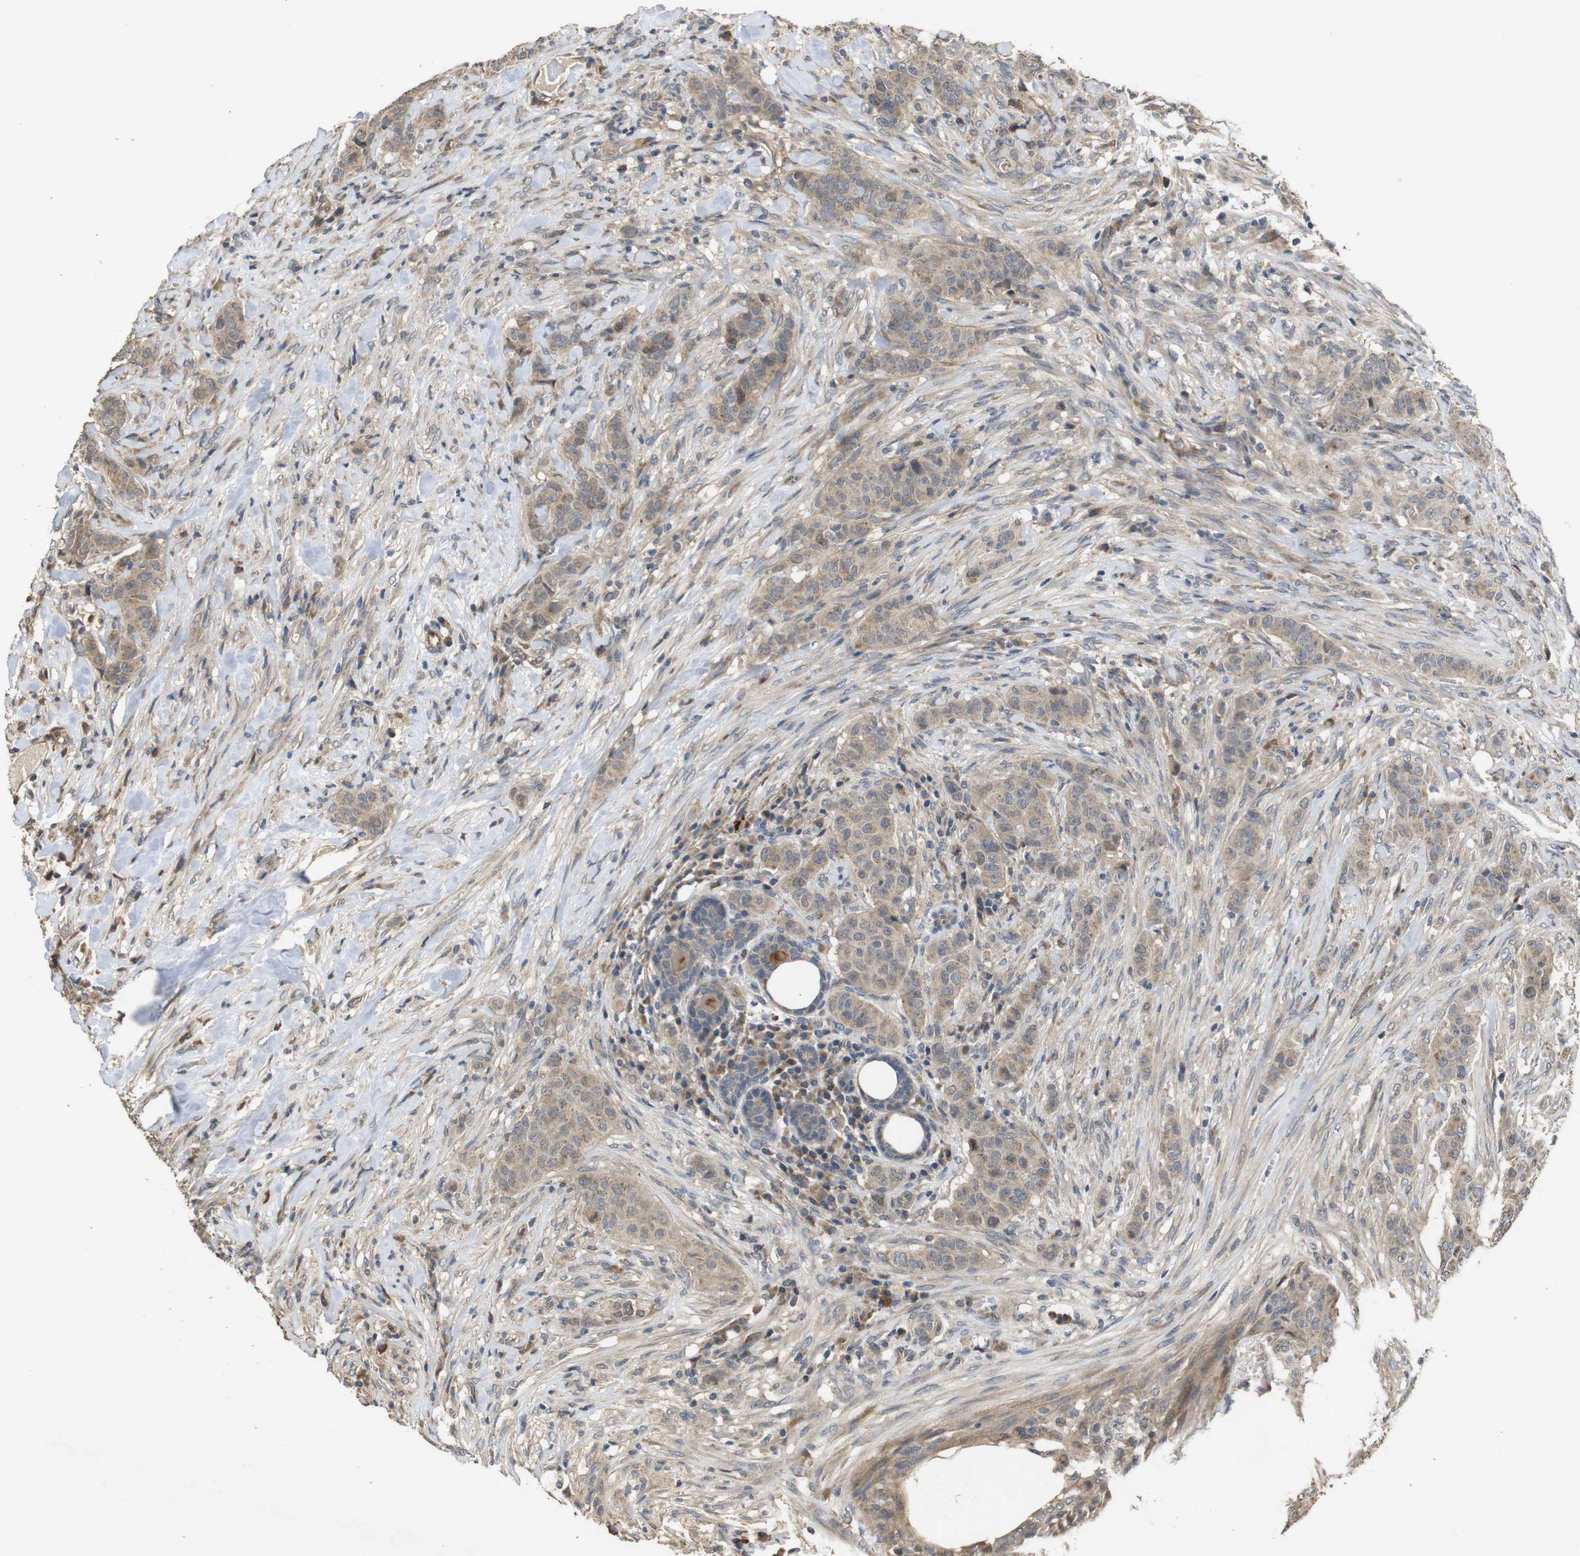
{"staining": {"intensity": "weak", "quantity": ">75%", "location": "cytoplasmic/membranous,nuclear"}, "tissue": "breast cancer", "cell_type": "Tumor cells", "image_type": "cancer", "snomed": [{"axis": "morphology", "description": "Normal tissue, NOS"}, {"axis": "morphology", "description": "Duct carcinoma"}, {"axis": "topography", "description": "Breast"}], "caption": "Tumor cells display low levels of weak cytoplasmic/membranous and nuclear expression in approximately >75% of cells in human breast infiltrating ductal carcinoma.", "gene": "PCDHB10", "patient": {"sex": "female", "age": 40}}